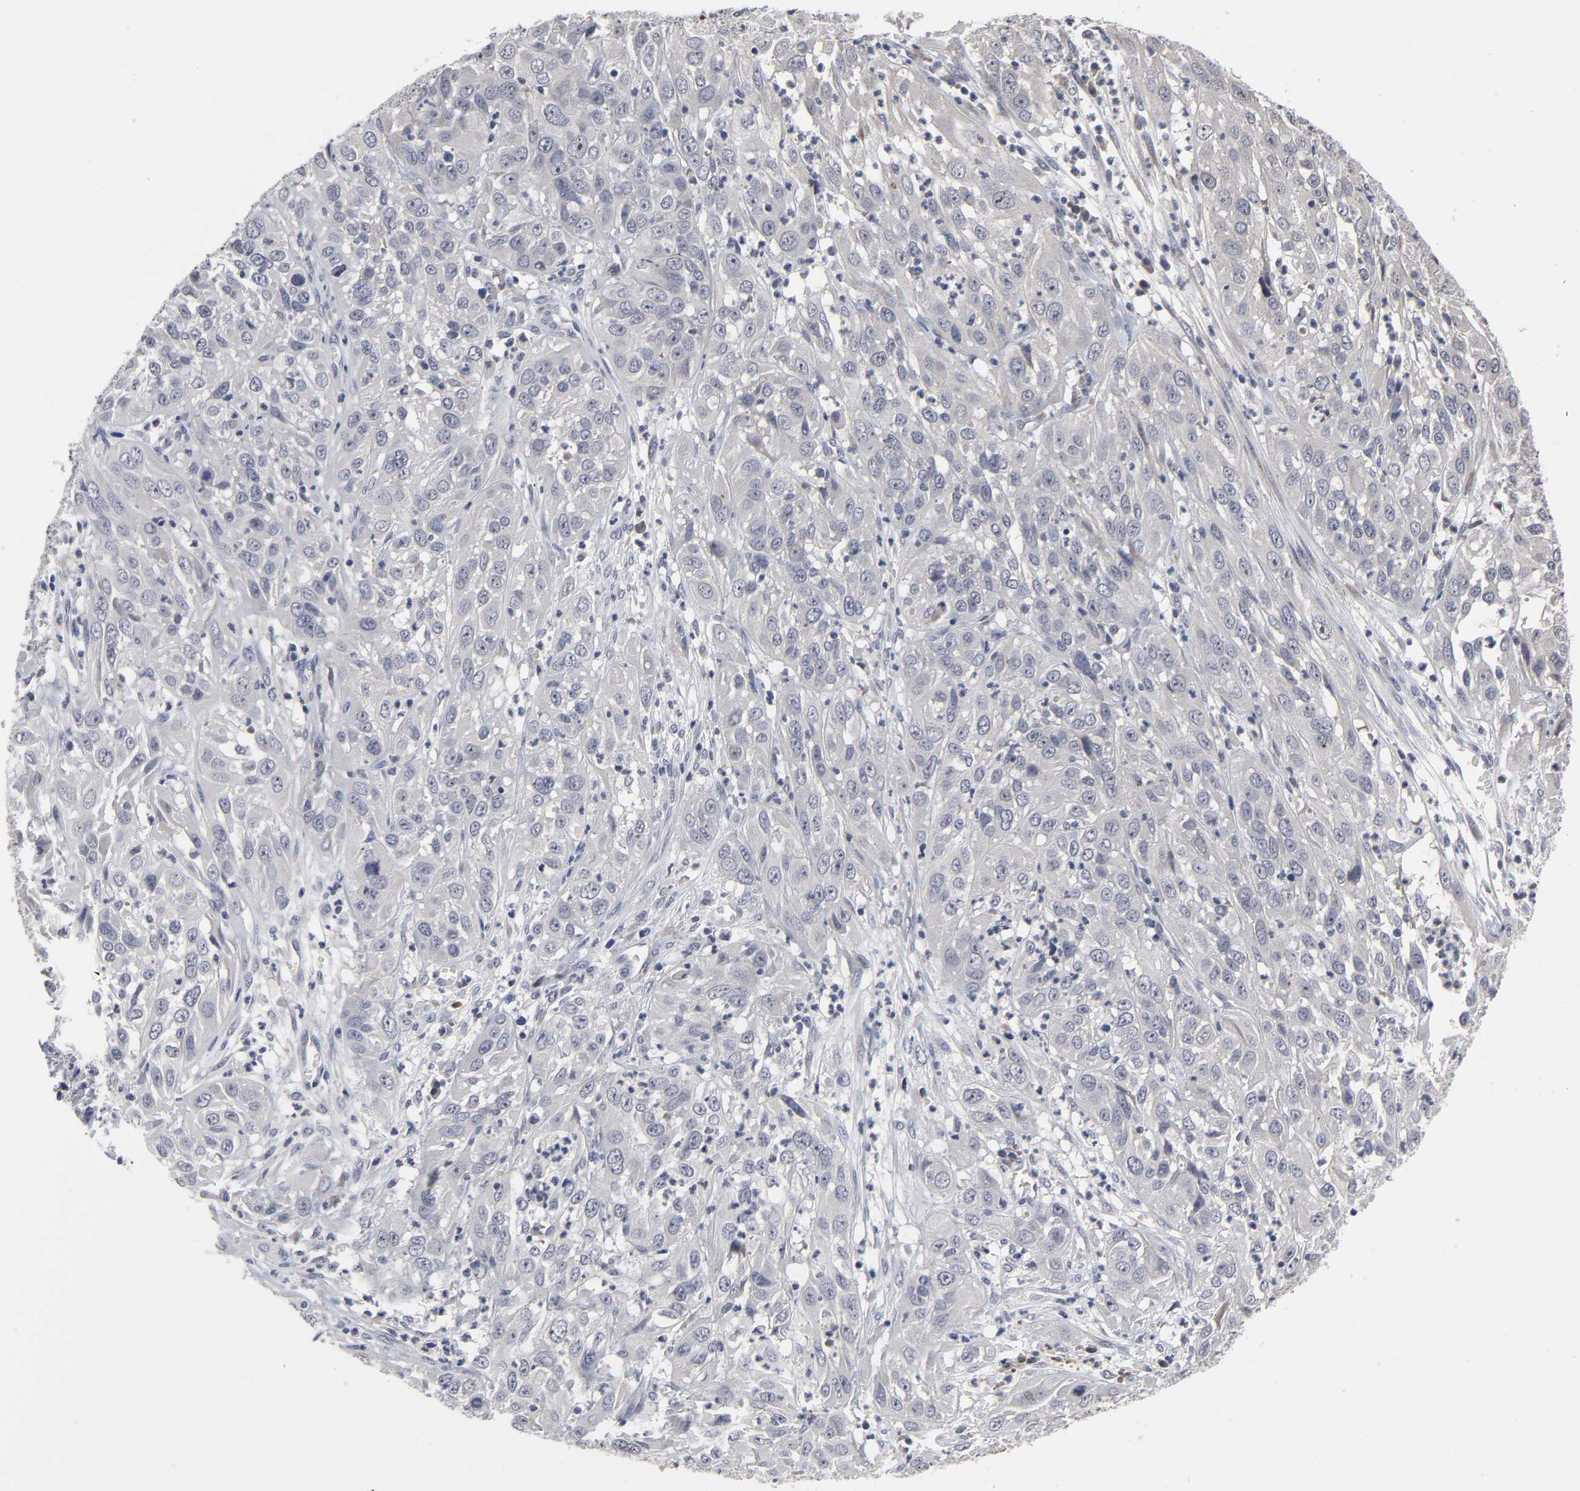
{"staining": {"intensity": "negative", "quantity": "none", "location": "none"}, "tissue": "cervical cancer", "cell_type": "Tumor cells", "image_type": "cancer", "snomed": [{"axis": "morphology", "description": "Squamous cell carcinoma, NOS"}, {"axis": "topography", "description": "Cervix"}], "caption": "Immunohistochemistry (IHC) of human cervical squamous cell carcinoma demonstrates no expression in tumor cells.", "gene": "HNF4A", "patient": {"sex": "female", "age": 32}}